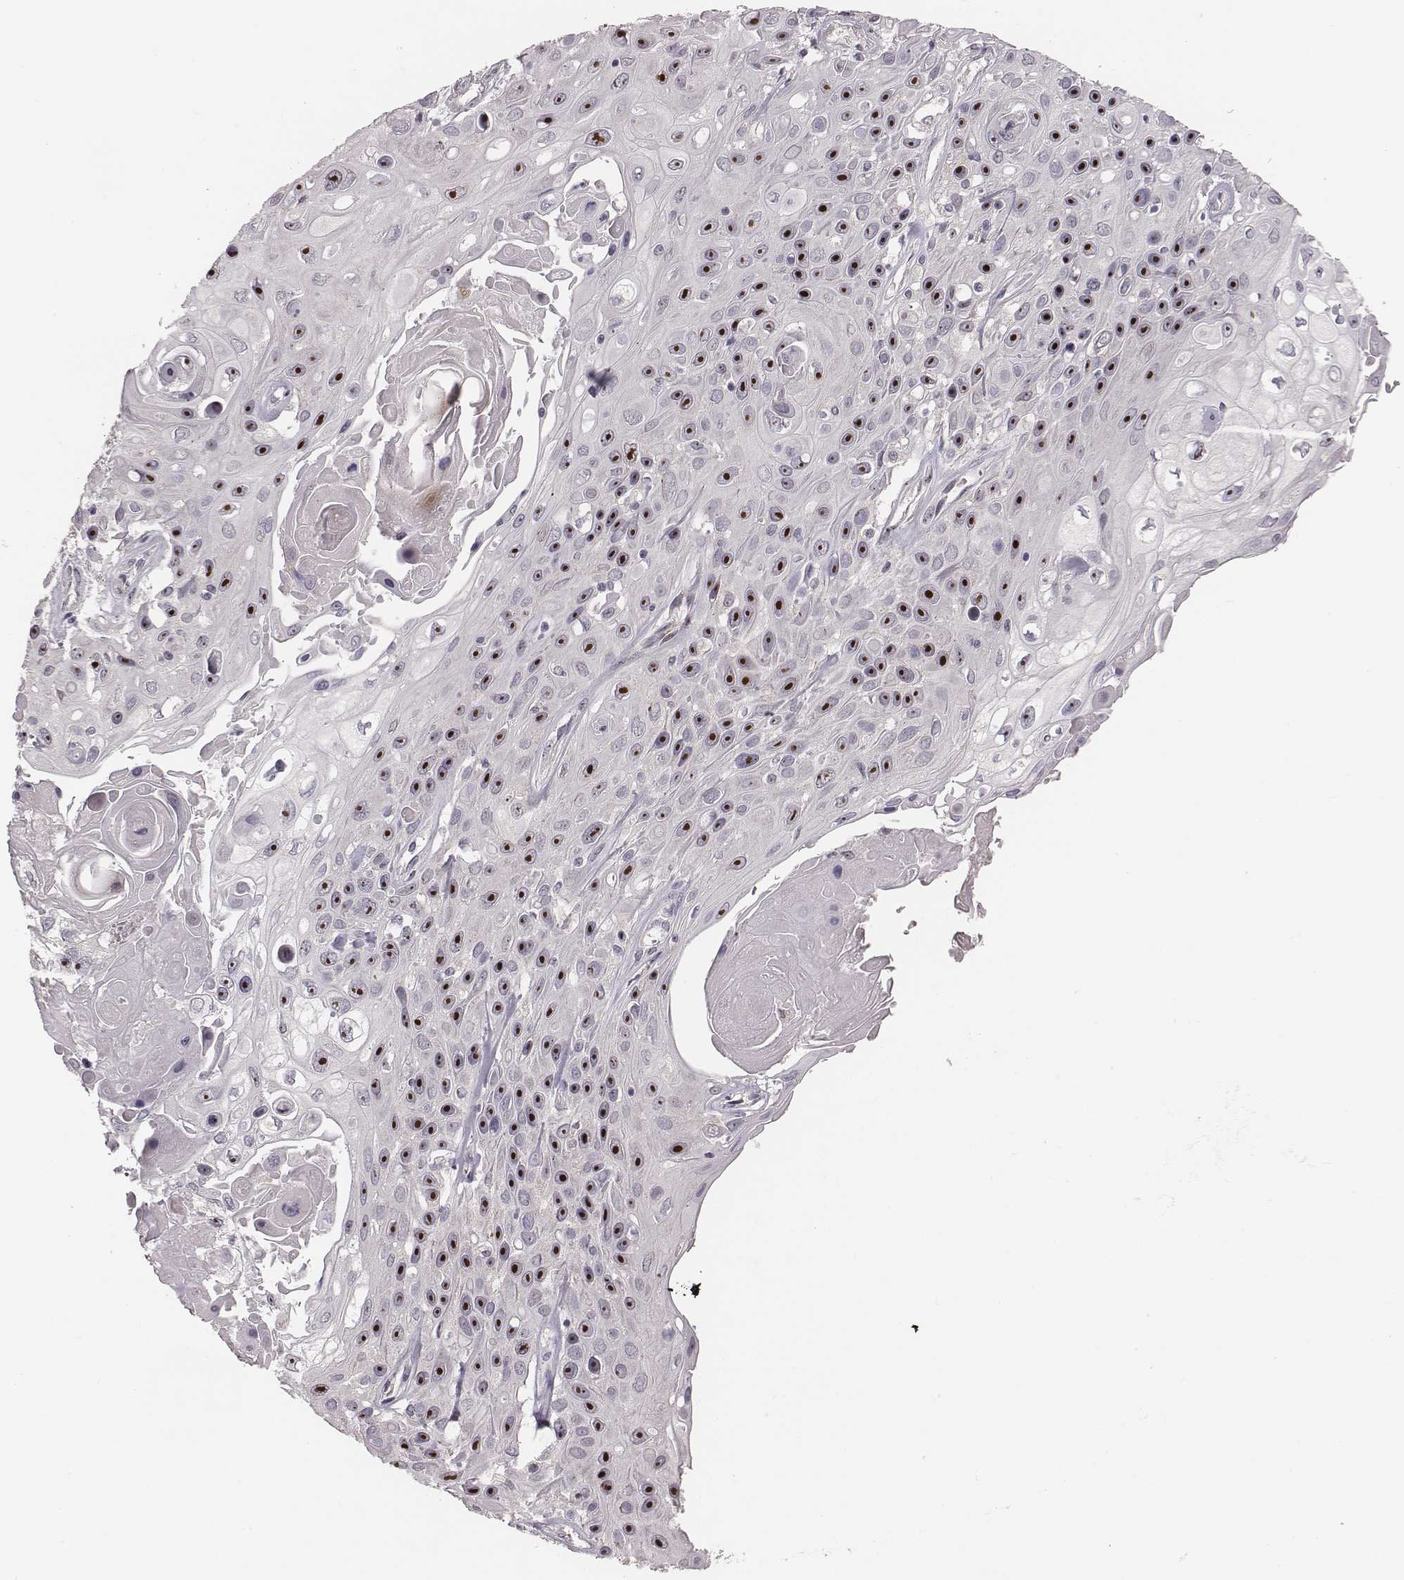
{"staining": {"intensity": "strong", "quantity": ">75%", "location": "nuclear"}, "tissue": "skin cancer", "cell_type": "Tumor cells", "image_type": "cancer", "snomed": [{"axis": "morphology", "description": "Squamous cell carcinoma, NOS"}, {"axis": "topography", "description": "Skin"}], "caption": "Human skin cancer (squamous cell carcinoma) stained with a brown dye demonstrates strong nuclear positive positivity in approximately >75% of tumor cells.", "gene": "NIFK", "patient": {"sex": "male", "age": 82}}